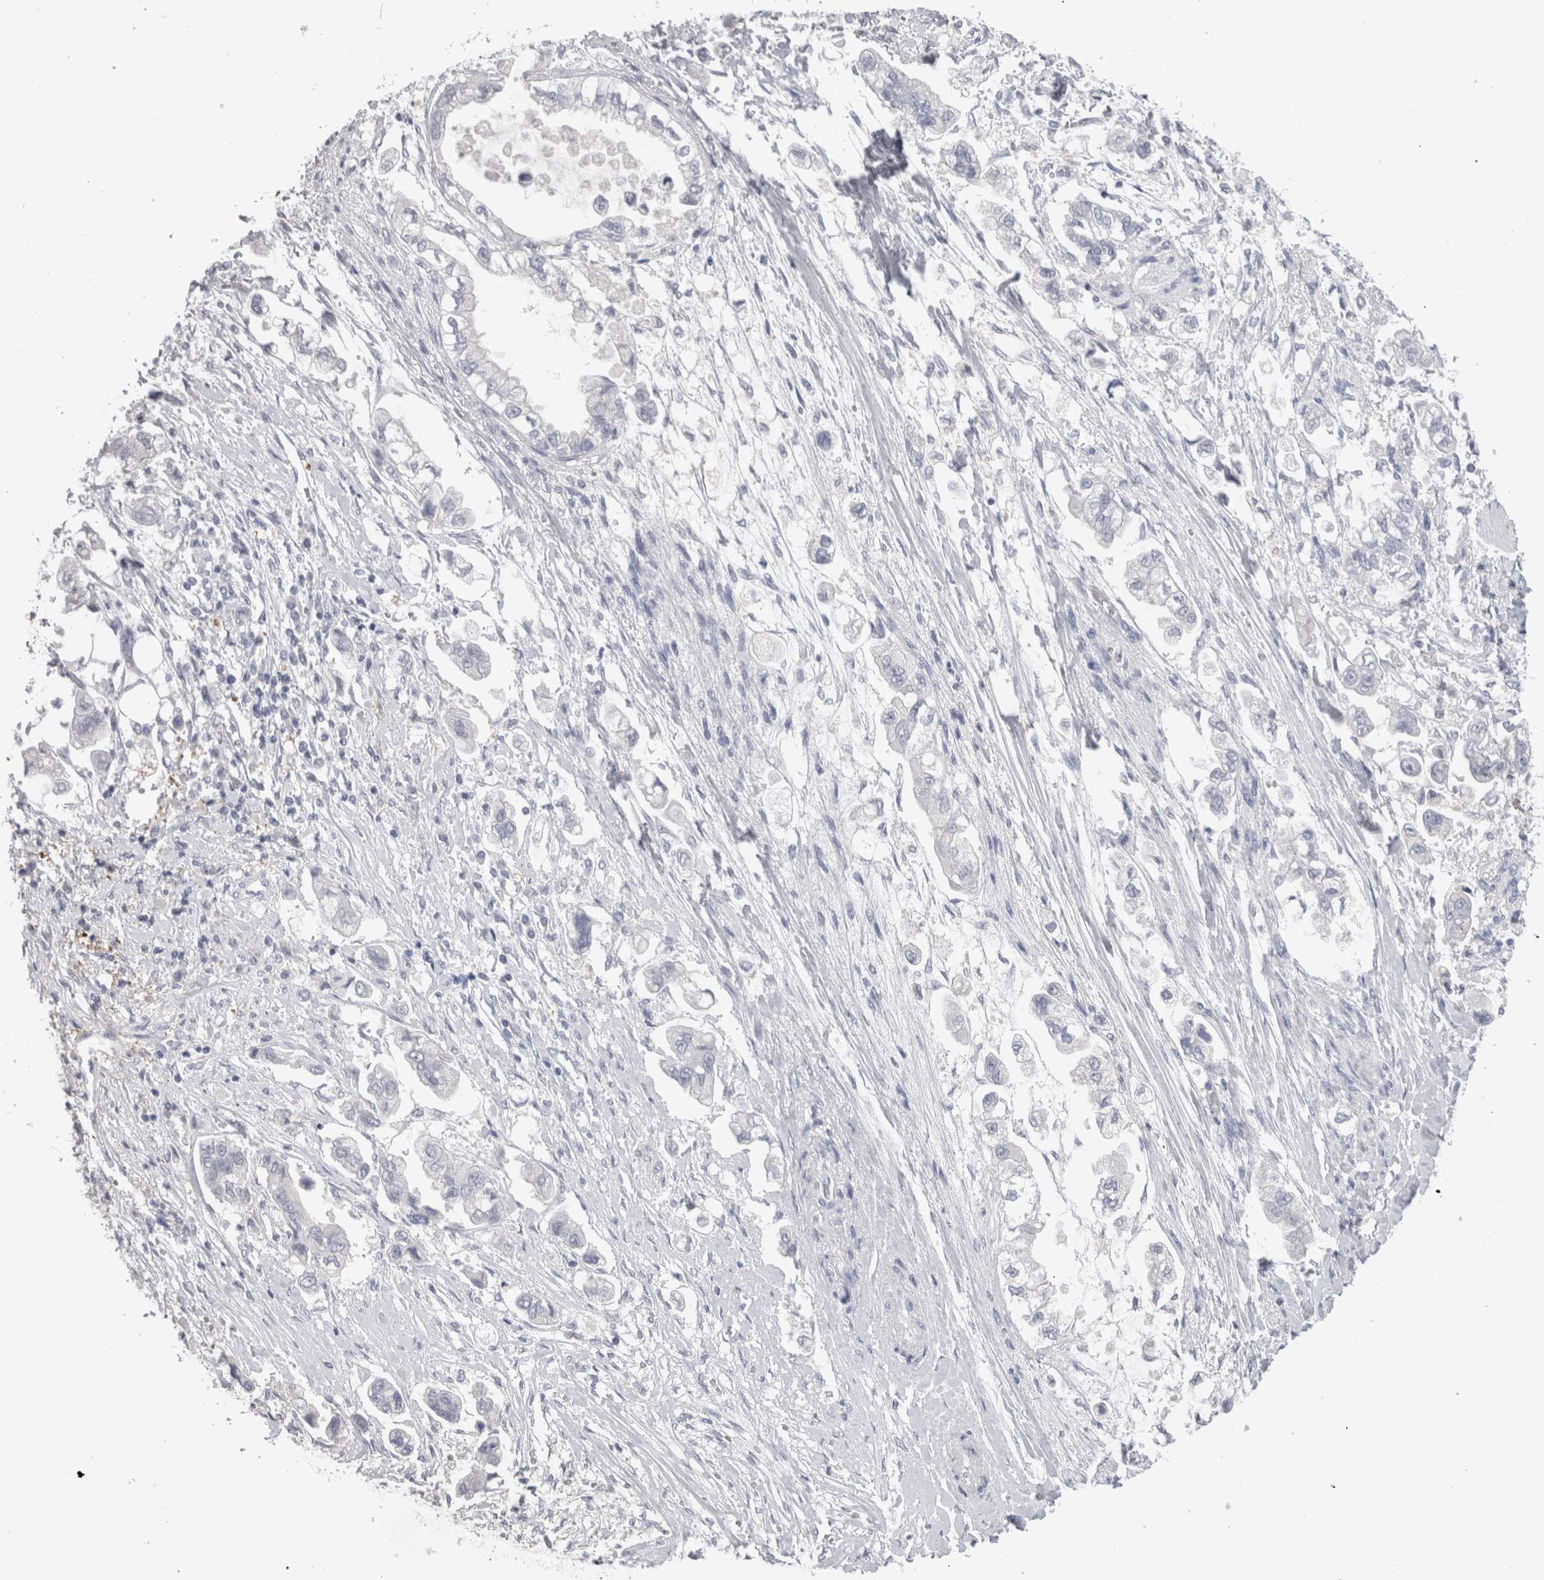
{"staining": {"intensity": "negative", "quantity": "none", "location": "none"}, "tissue": "stomach cancer", "cell_type": "Tumor cells", "image_type": "cancer", "snomed": [{"axis": "morphology", "description": "Adenocarcinoma, NOS"}, {"axis": "topography", "description": "Stomach"}], "caption": "DAB immunohistochemical staining of adenocarcinoma (stomach) displays no significant expression in tumor cells.", "gene": "SUCNR1", "patient": {"sex": "male", "age": 62}}